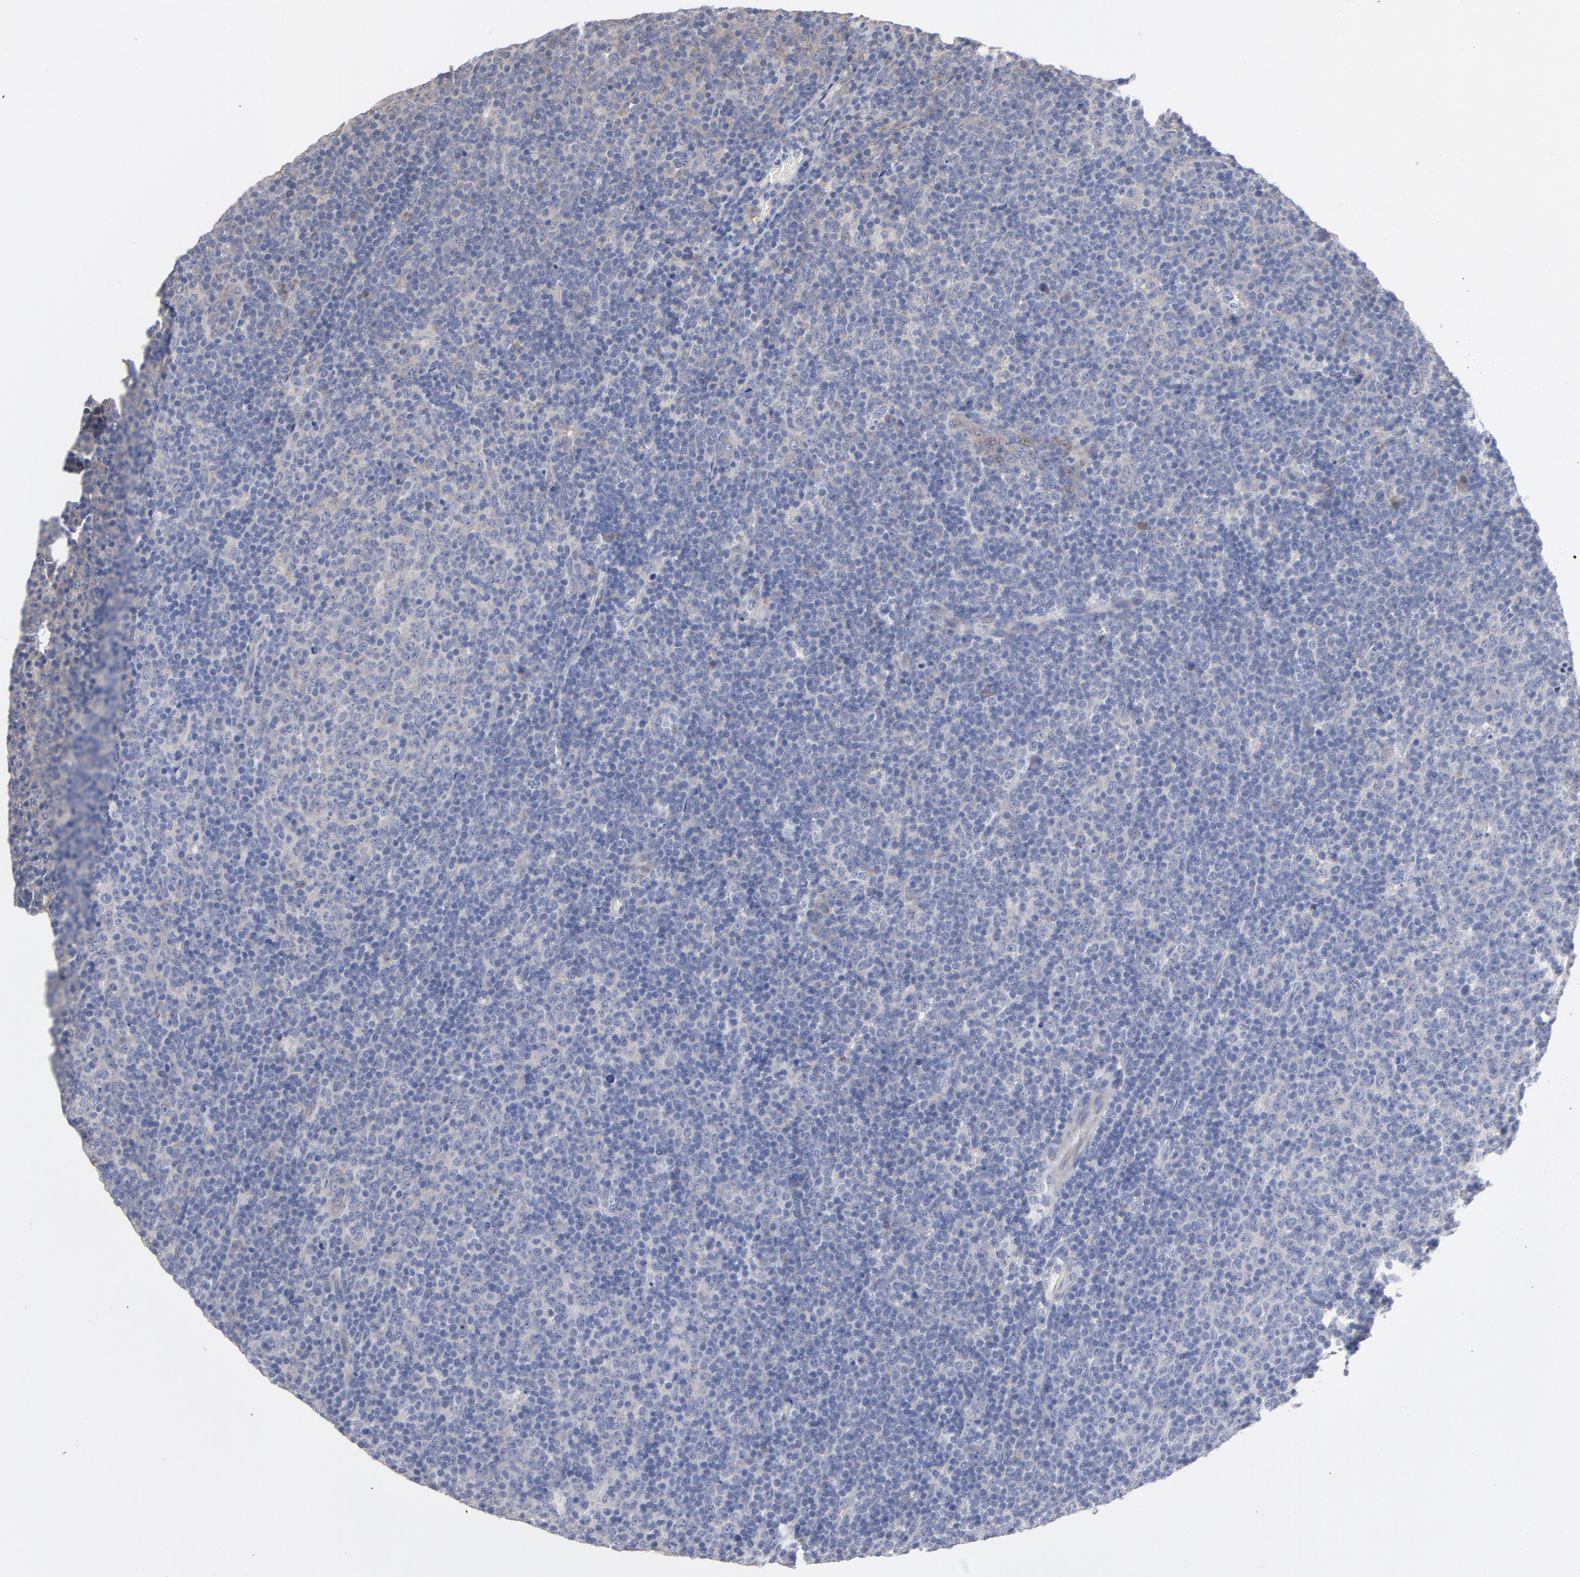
{"staining": {"intensity": "weak", "quantity": "<25%", "location": "cytoplasmic/membranous"}, "tissue": "lymphoma", "cell_type": "Tumor cells", "image_type": "cancer", "snomed": [{"axis": "morphology", "description": "Malignant lymphoma, non-Hodgkin's type, Low grade"}, {"axis": "topography", "description": "Lymph node"}], "caption": "Low-grade malignant lymphoma, non-Hodgkin's type was stained to show a protein in brown. There is no significant staining in tumor cells.", "gene": "CPE", "patient": {"sex": "male", "age": 70}}